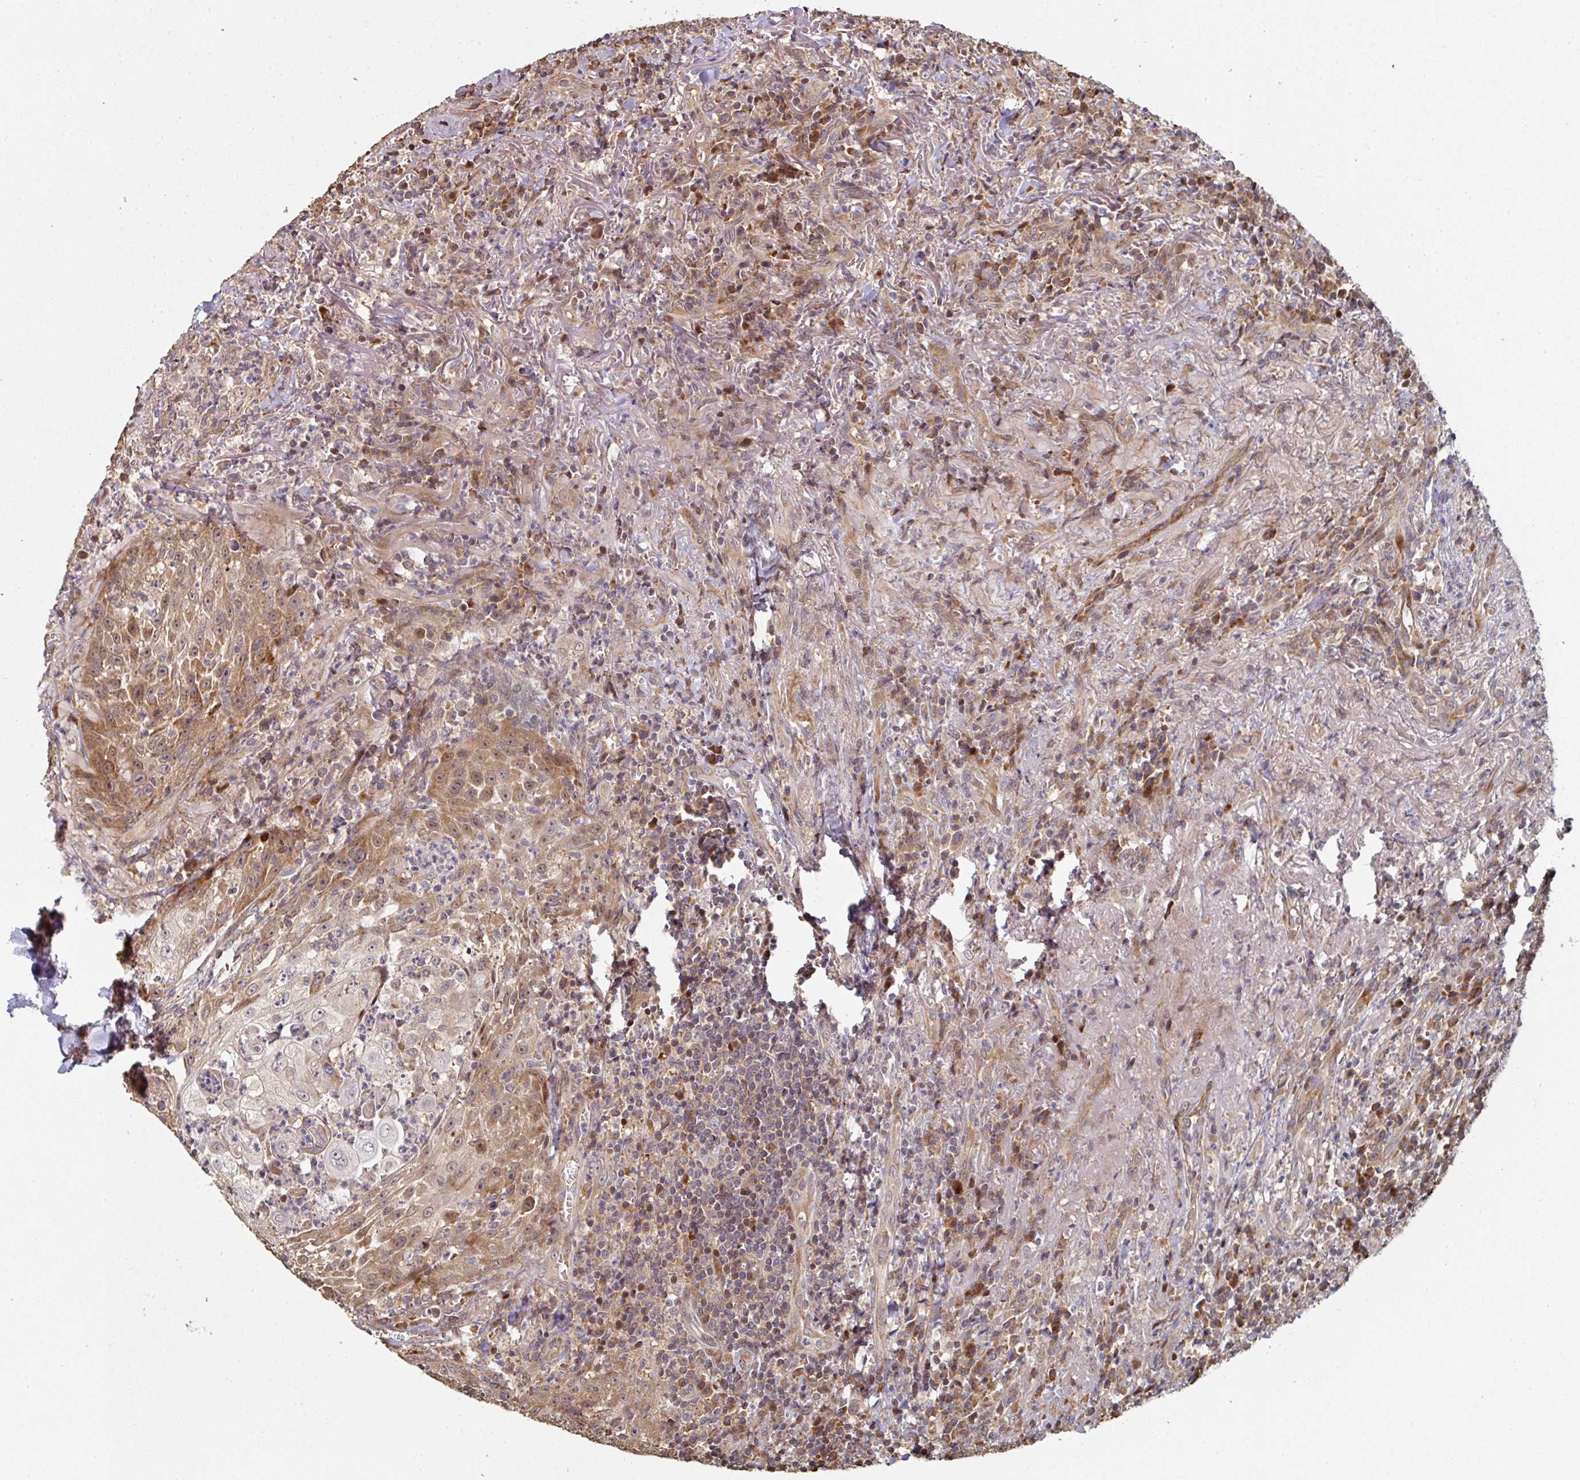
{"staining": {"intensity": "moderate", "quantity": ">75%", "location": "cytoplasmic/membranous"}, "tissue": "head and neck cancer", "cell_type": "Tumor cells", "image_type": "cancer", "snomed": [{"axis": "morphology", "description": "Normal tissue, NOS"}, {"axis": "morphology", "description": "Squamous cell carcinoma, NOS"}, {"axis": "topography", "description": "Oral tissue"}, {"axis": "topography", "description": "Head-Neck"}], "caption": "This image exhibits immunohistochemistry staining of human head and neck squamous cell carcinoma, with medium moderate cytoplasmic/membranous expression in approximately >75% of tumor cells.", "gene": "CA7", "patient": {"sex": "female", "age": 70}}